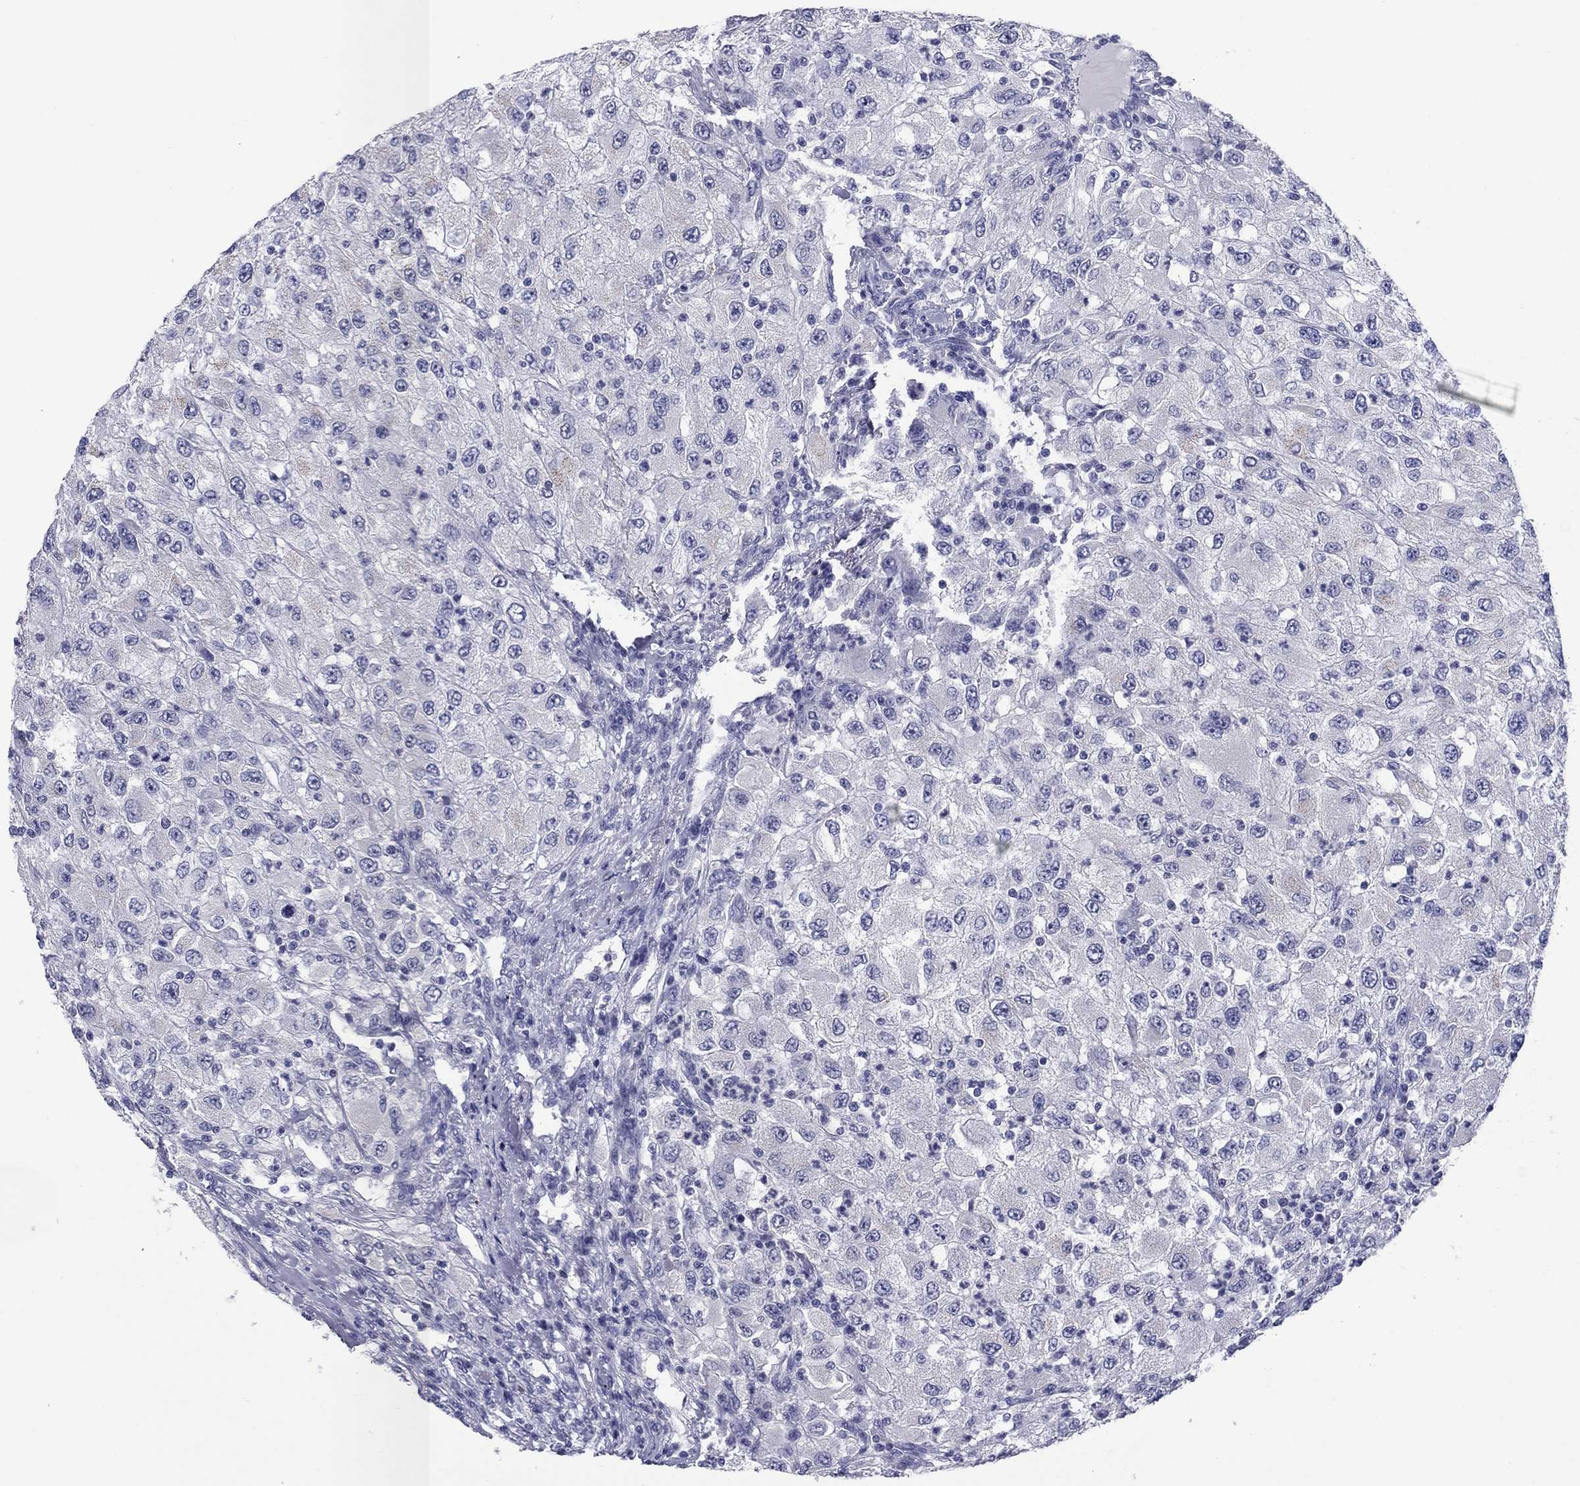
{"staining": {"intensity": "negative", "quantity": "none", "location": "none"}, "tissue": "renal cancer", "cell_type": "Tumor cells", "image_type": "cancer", "snomed": [{"axis": "morphology", "description": "Adenocarcinoma, NOS"}, {"axis": "topography", "description": "Kidney"}], "caption": "Renal cancer (adenocarcinoma) was stained to show a protein in brown. There is no significant expression in tumor cells.", "gene": "HAO1", "patient": {"sex": "female", "age": 67}}